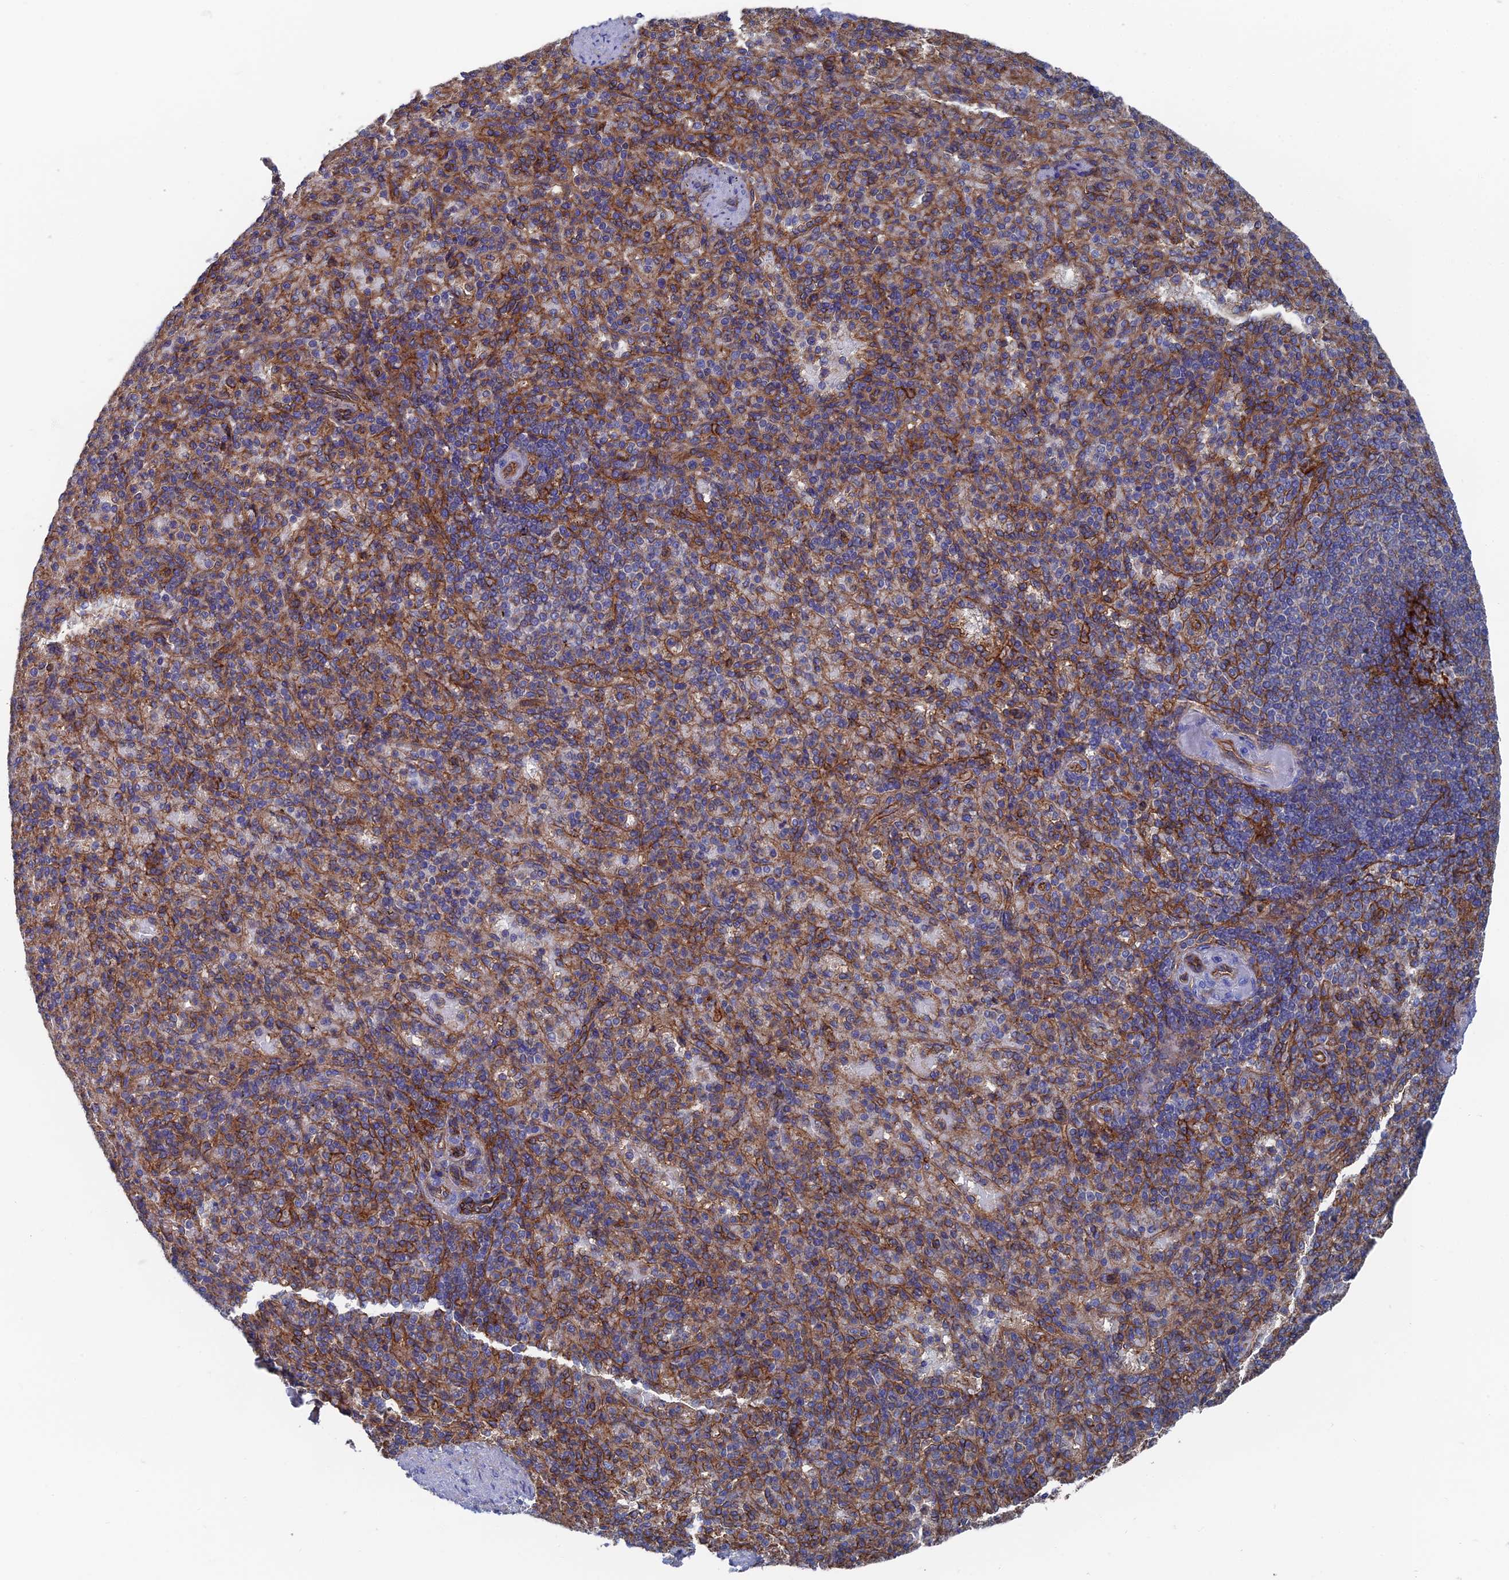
{"staining": {"intensity": "moderate", "quantity": "<25%", "location": "cytoplasmic/membranous"}, "tissue": "spleen", "cell_type": "Cells in red pulp", "image_type": "normal", "snomed": [{"axis": "morphology", "description": "Normal tissue, NOS"}, {"axis": "topography", "description": "Spleen"}], "caption": "An IHC micrograph of unremarkable tissue is shown. Protein staining in brown highlights moderate cytoplasmic/membranous positivity in spleen within cells in red pulp.", "gene": "SNX11", "patient": {"sex": "female", "age": 74}}